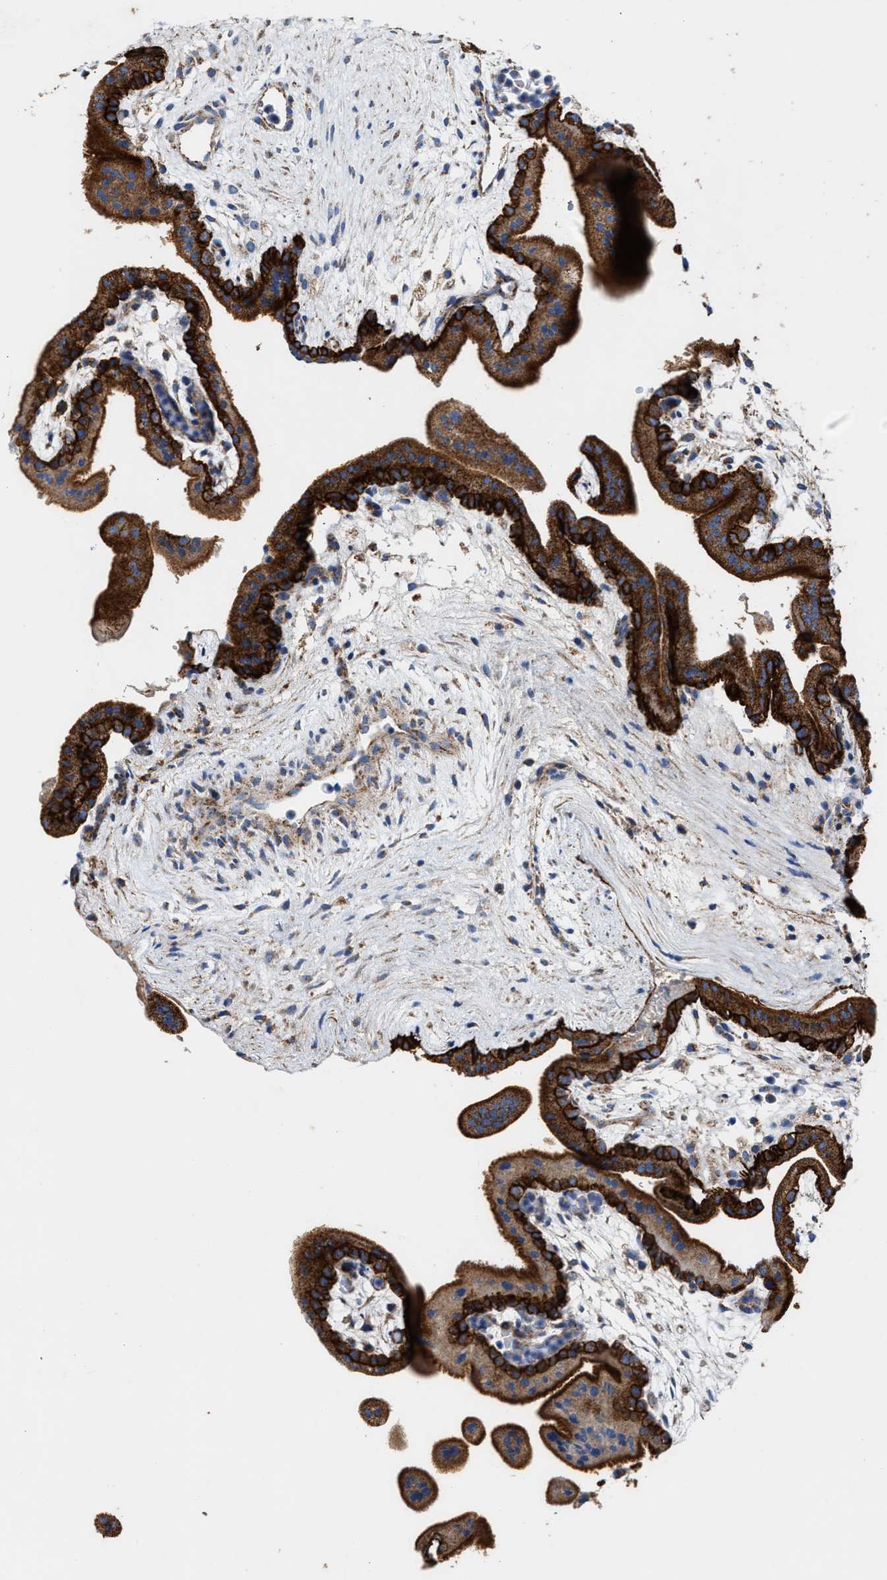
{"staining": {"intensity": "moderate", "quantity": ">75%", "location": "cytoplasmic/membranous"}, "tissue": "placenta", "cell_type": "Decidual cells", "image_type": "normal", "snomed": [{"axis": "morphology", "description": "Normal tissue, NOS"}, {"axis": "topography", "description": "Placenta"}], "caption": "The immunohistochemical stain shows moderate cytoplasmic/membranous expression in decidual cells of unremarkable placenta. (DAB (3,3'-diaminobenzidine) = brown stain, brightfield microscopy at high magnification).", "gene": "MECR", "patient": {"sex": "female", "age": 35}}